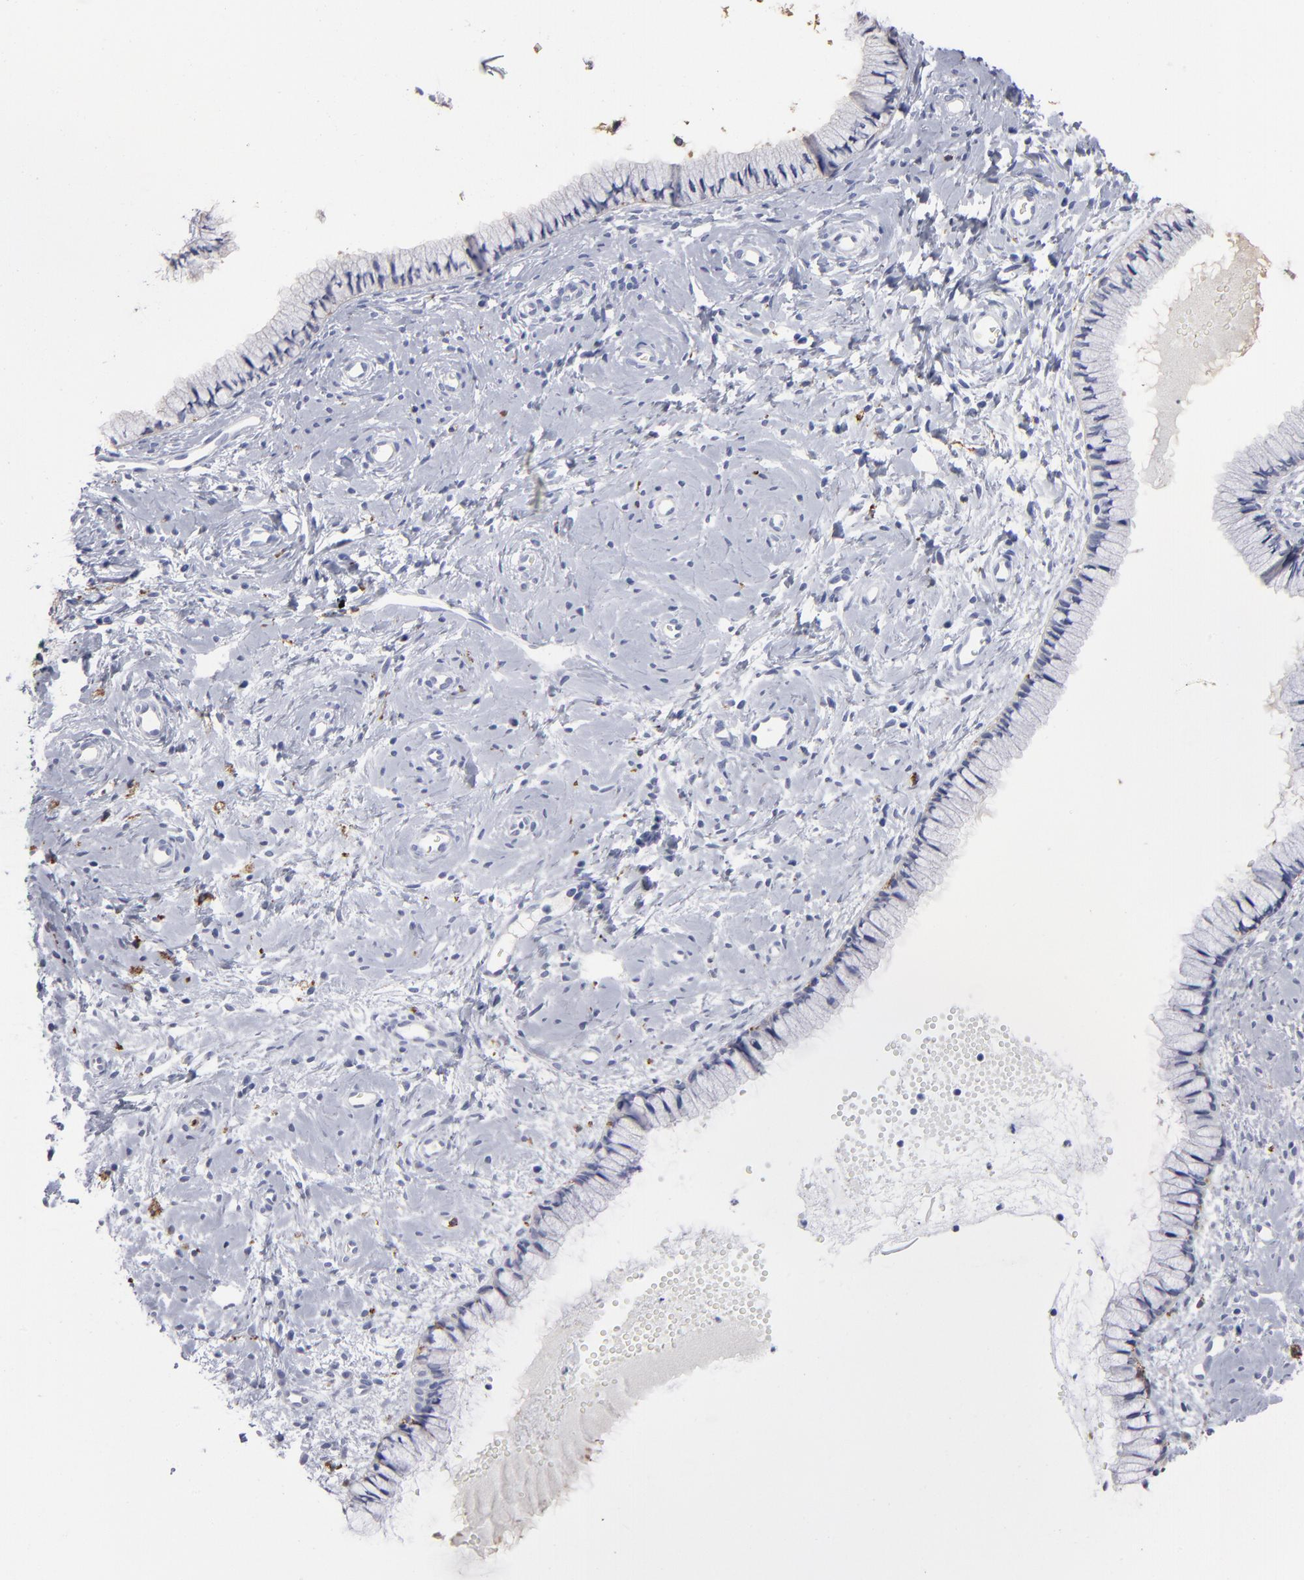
{"staining": {"intensity": "negative", "quantity": "none", "location": "none"}, "tissue": "cervix", "cell_type": "Glandular cells", "image_type": "normal", "snomed": [{"axis": "morphology", "description": "Normal tissue, NOS"}, {"axis": "topography", "description": "Cervix"}], "caption": "An image of human cervix is negative for staining in glandular cells. (DAB immunohistochemistry (IHC) with hematoxylin counter stain).", "gene": "CD180", "patient": {"sex": "female", "age": 46}}